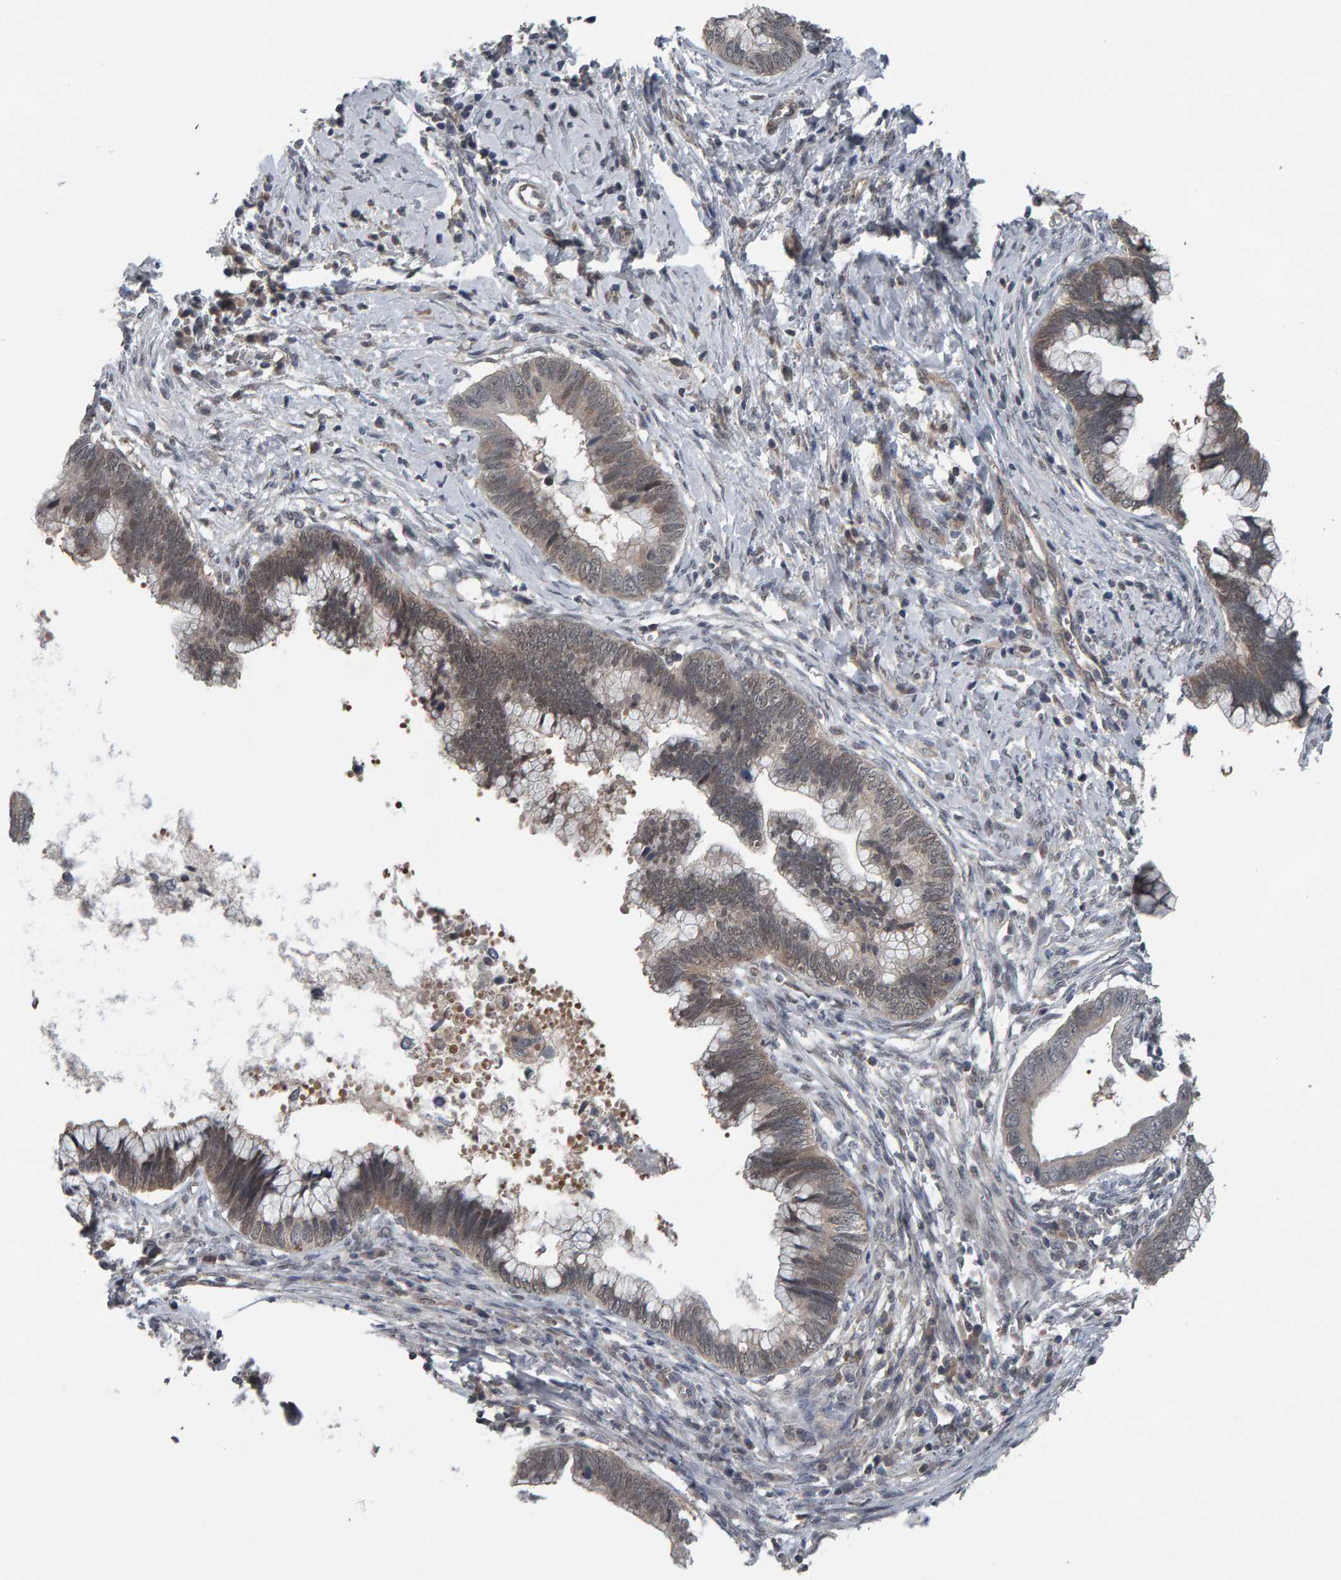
{"staining": {"intensity": "weak", "quantity": "<25%", "location": "cytoplasmic/membranous,nuclear"}, "tissue": "cervical cancer", "cell_type": "Tumor cells", "image_type": "cancer", "snomed": [{"axis": "morphology", "description": "Adenocarcinoma, NOS"}, {"axis": "topography", "description": "Cervix"}], "caption": "Image shows no significant protein expression in tumor cells of adenocarcinoma (cervical).", "gene": "COASY", "patient": {"sex": "female", "age": 44}}